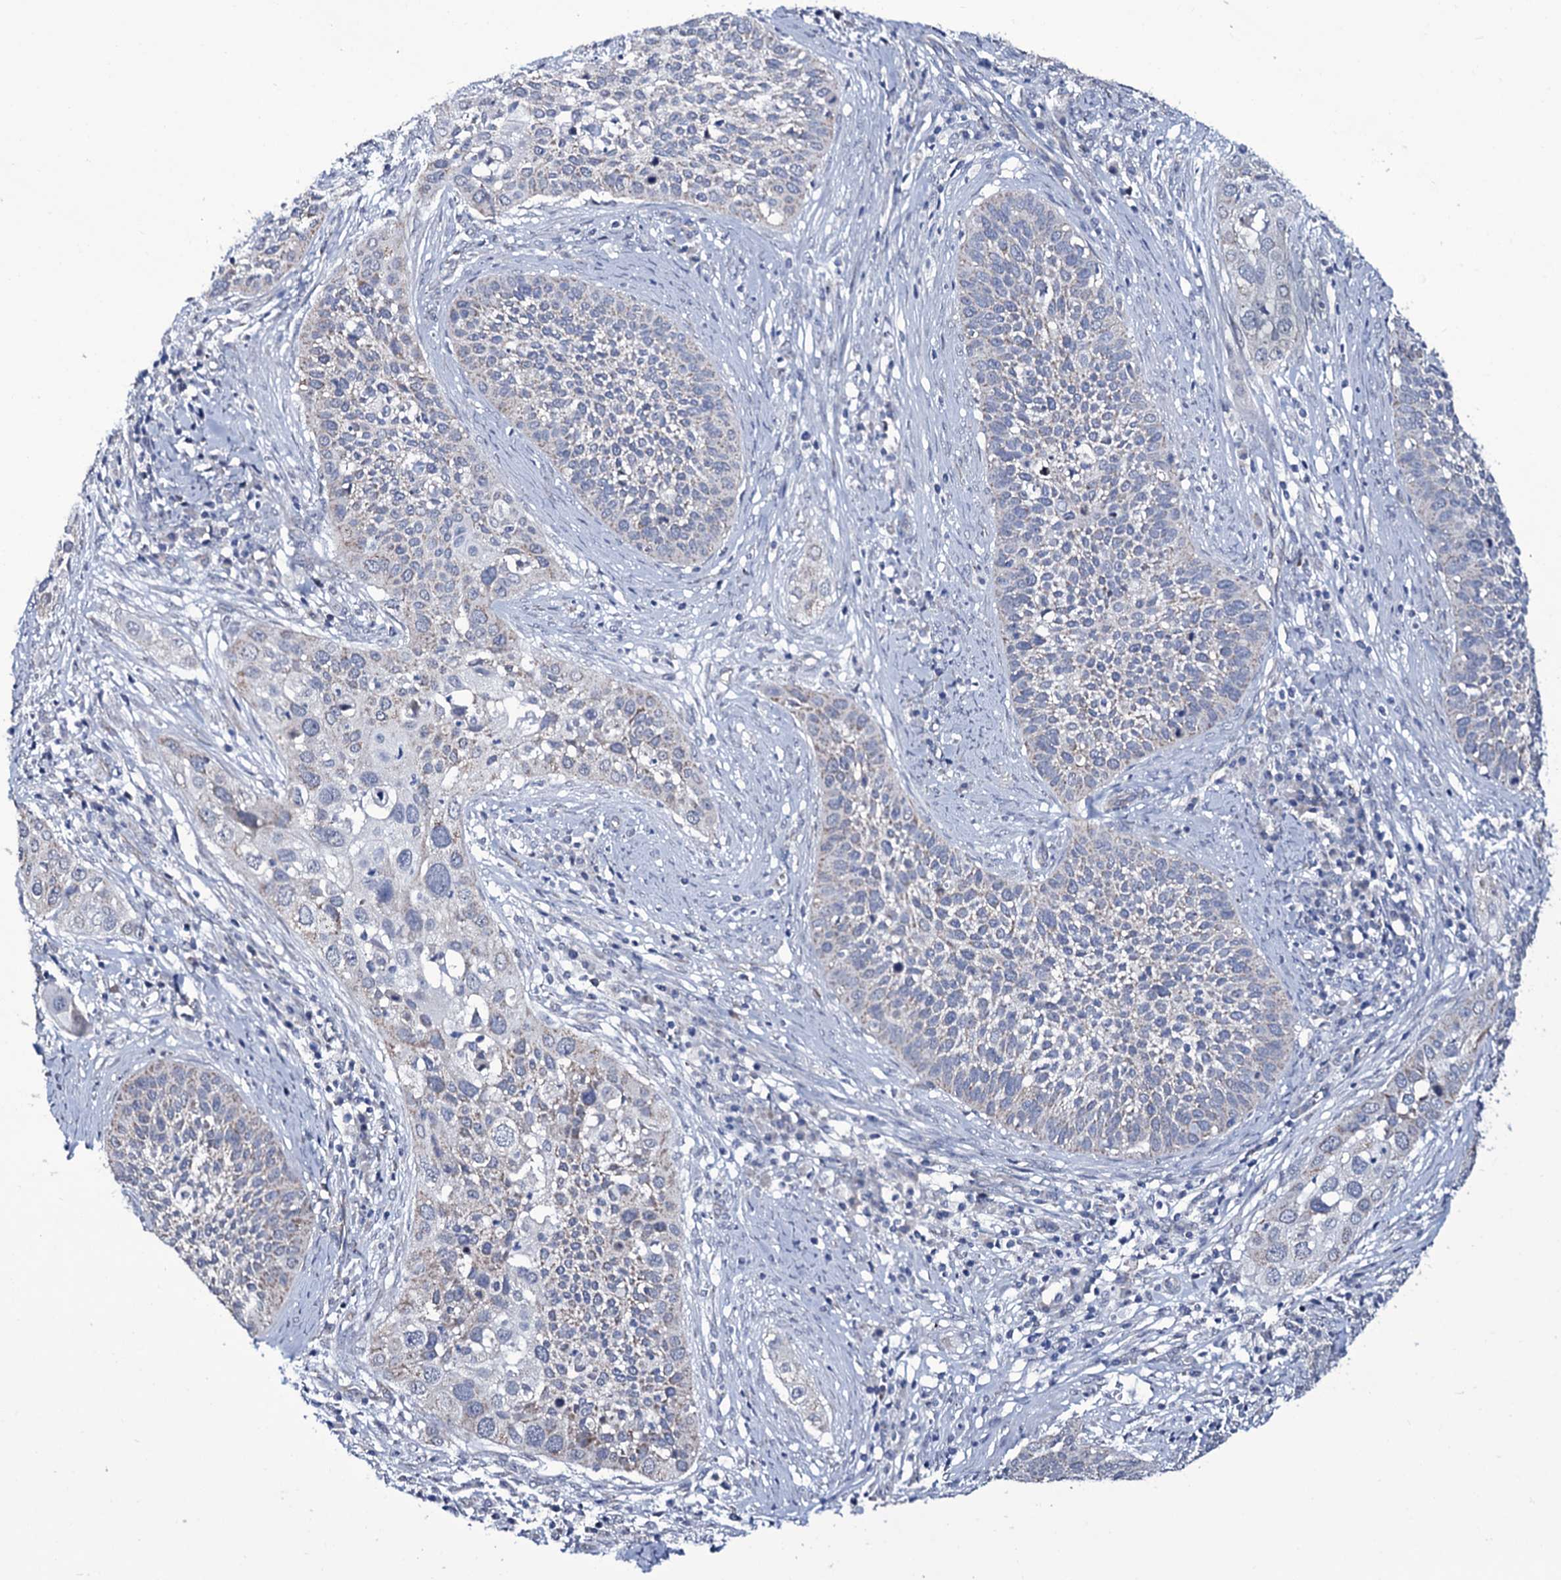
{"staining": {"intensity": "moderate", "quantity": "<25%", "location": "cytoplasmic/membranous"}, "tissue": "cervical cancer", "cell_type": "Tumor cells", "image_type": "cancer", "snomed": [{"axis": "morphology", "description": "Squamous cell carcinoma, NOS"}, {"axis": "topography", "description": "Cervix"}], "caption": "Immunohistochemical staining of human cervical cancer (squamous cell carcinoma) reveals low levels of moderate cytoplasmic/membranous protein staining in about <25% of tumor cells.", "gene": "WIPF3", "patient": {"sex": "female", "age": 34}}